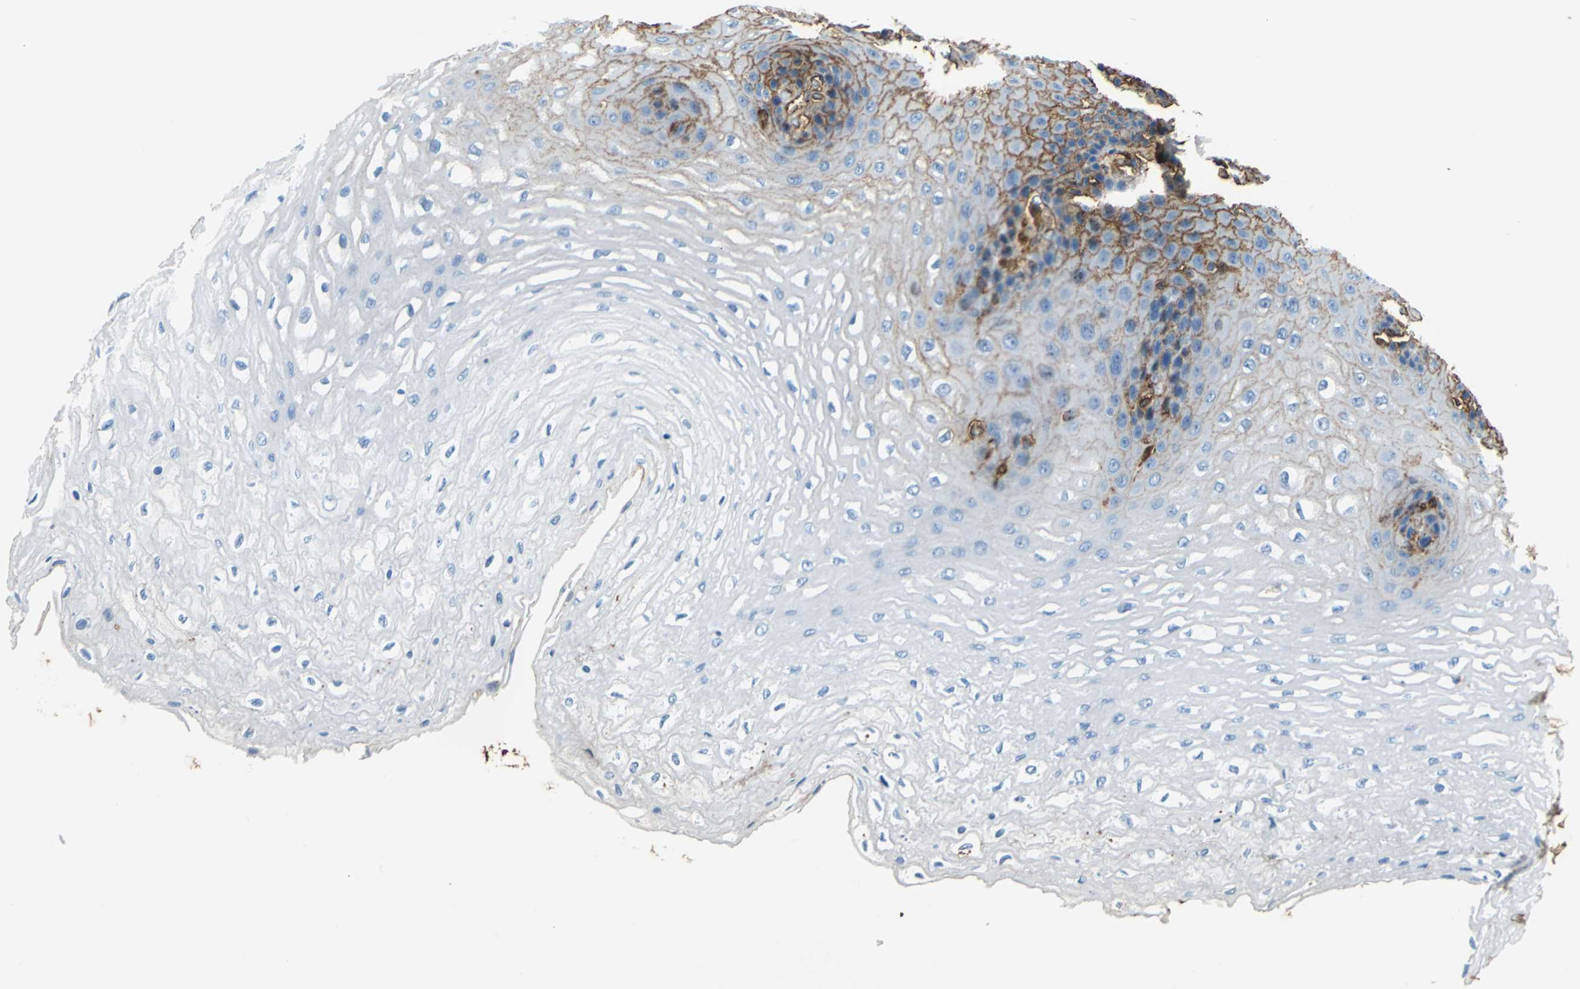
{"staining": {"intensity": "moderate", "quantity": "<25%", "location": "cytoplasmic/membranous"}, "tissue": "esophagus", "cell_type": "Squamous epithelial cells", "image_type": "normal", "snomed": [{"axis": "morphology", "description": "Normal tissue, NOS"}, {"axis": "topography", "description": "Esophagus"}], "caption": "High-magnification brightfield microscopy of benign esophagus stained with DAB (3,3'-diaminobenzidine) (brown) and counterstained with hematoxylin (blue). squamous epithelial cells exhibit moderate cytoplasmic/membranous staining is identified in about<25% of cells.", "gene": "ALB", "patient": {"sex": "female", "age": 72}}